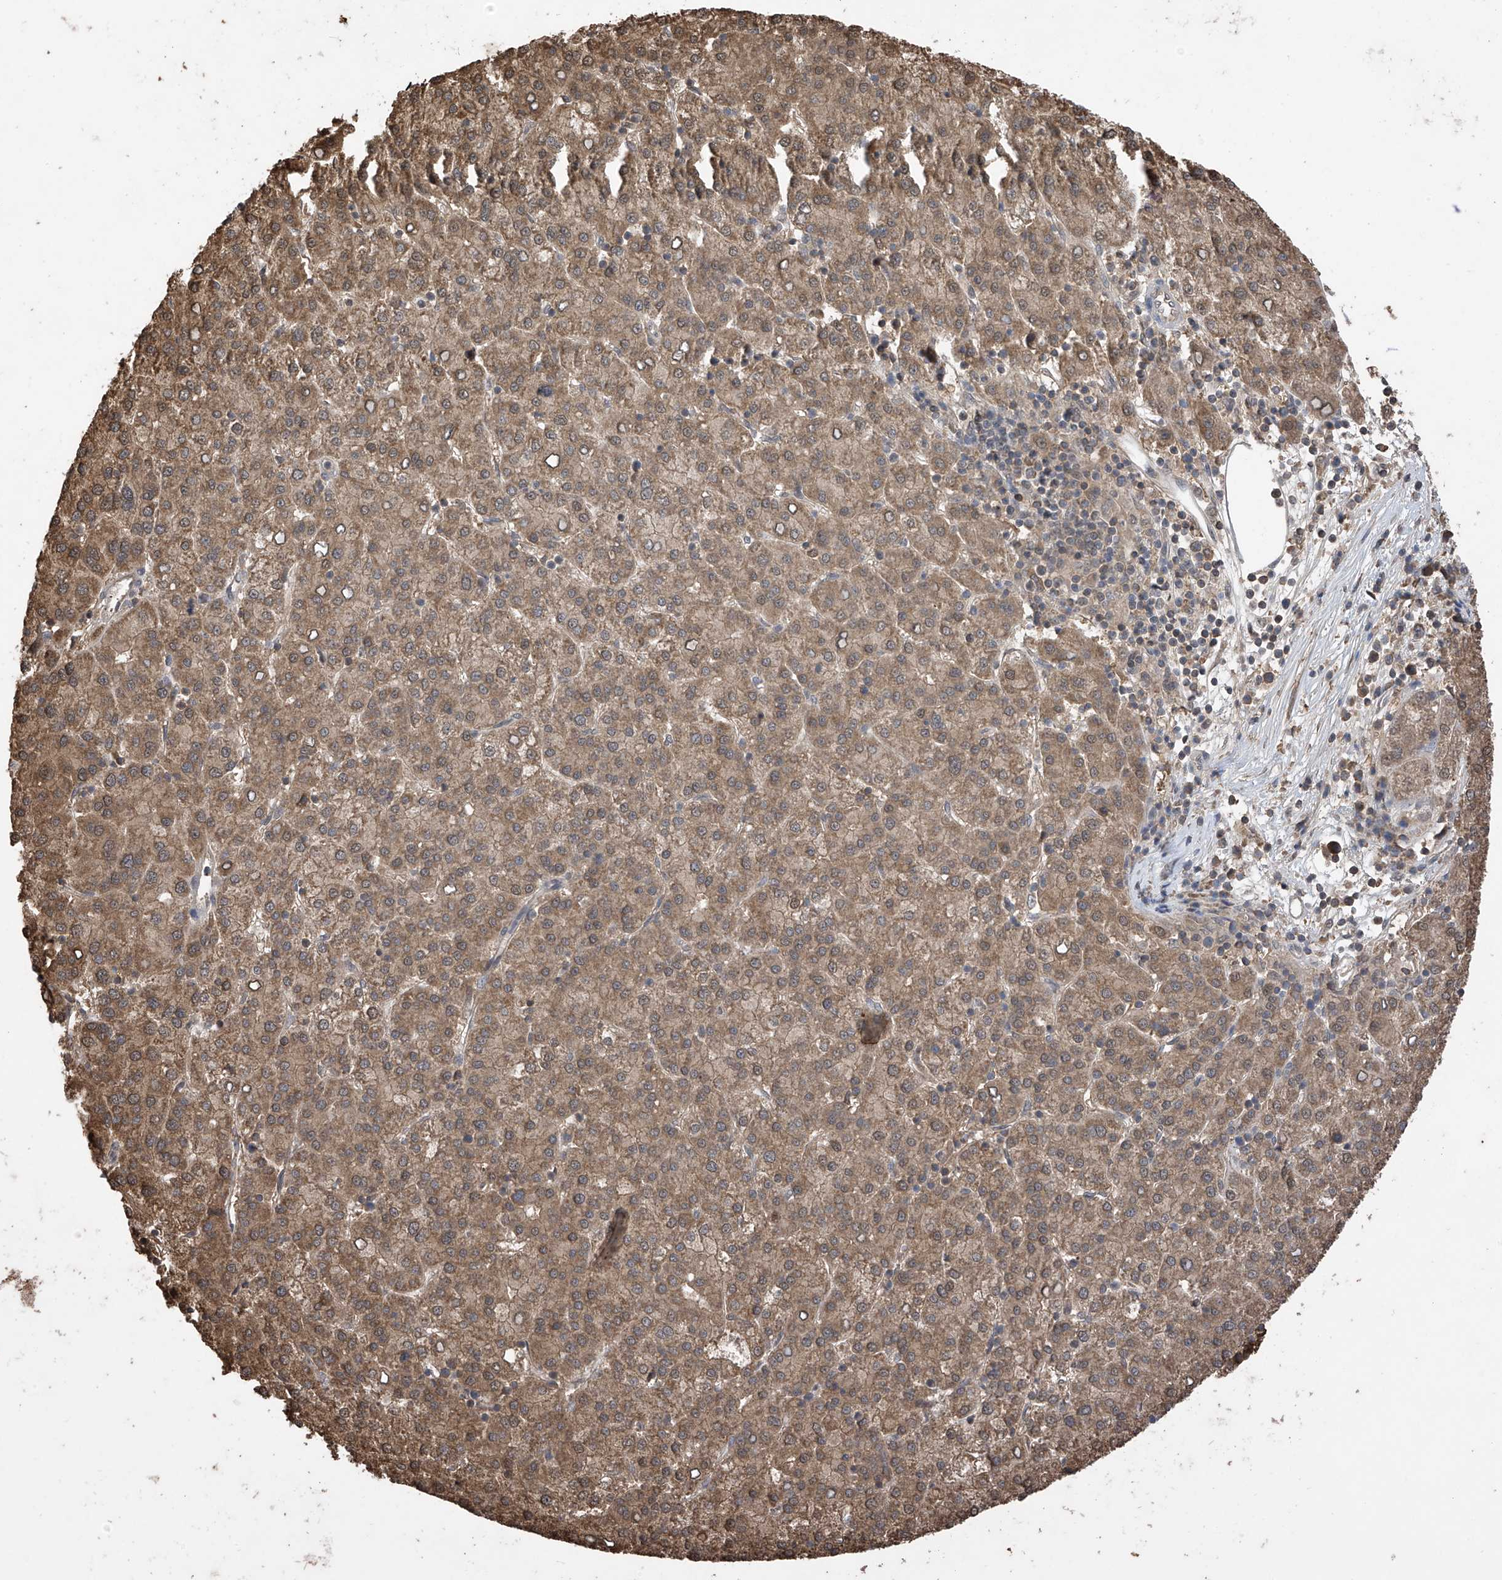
{"staining": {"intensity": "moderate", "quantity": ">75%", "location": "cytoplasmic/membranous,nuclear"}, "tissue": "liver cancer", "cell_type": "Tumor cells", "image_type": "cancer", "snomed": [{"axis": "morphology", "description": "Carcinoma, Hepatocellular, NOS"}, {"axis": "topography", "description": "Liver"}], "caption": "Human liver cancer stained with a protein marker shows moderate staining in tumor cells.", "gene": "PNPT1", "patient": {"sex": "female", "age": 58}}